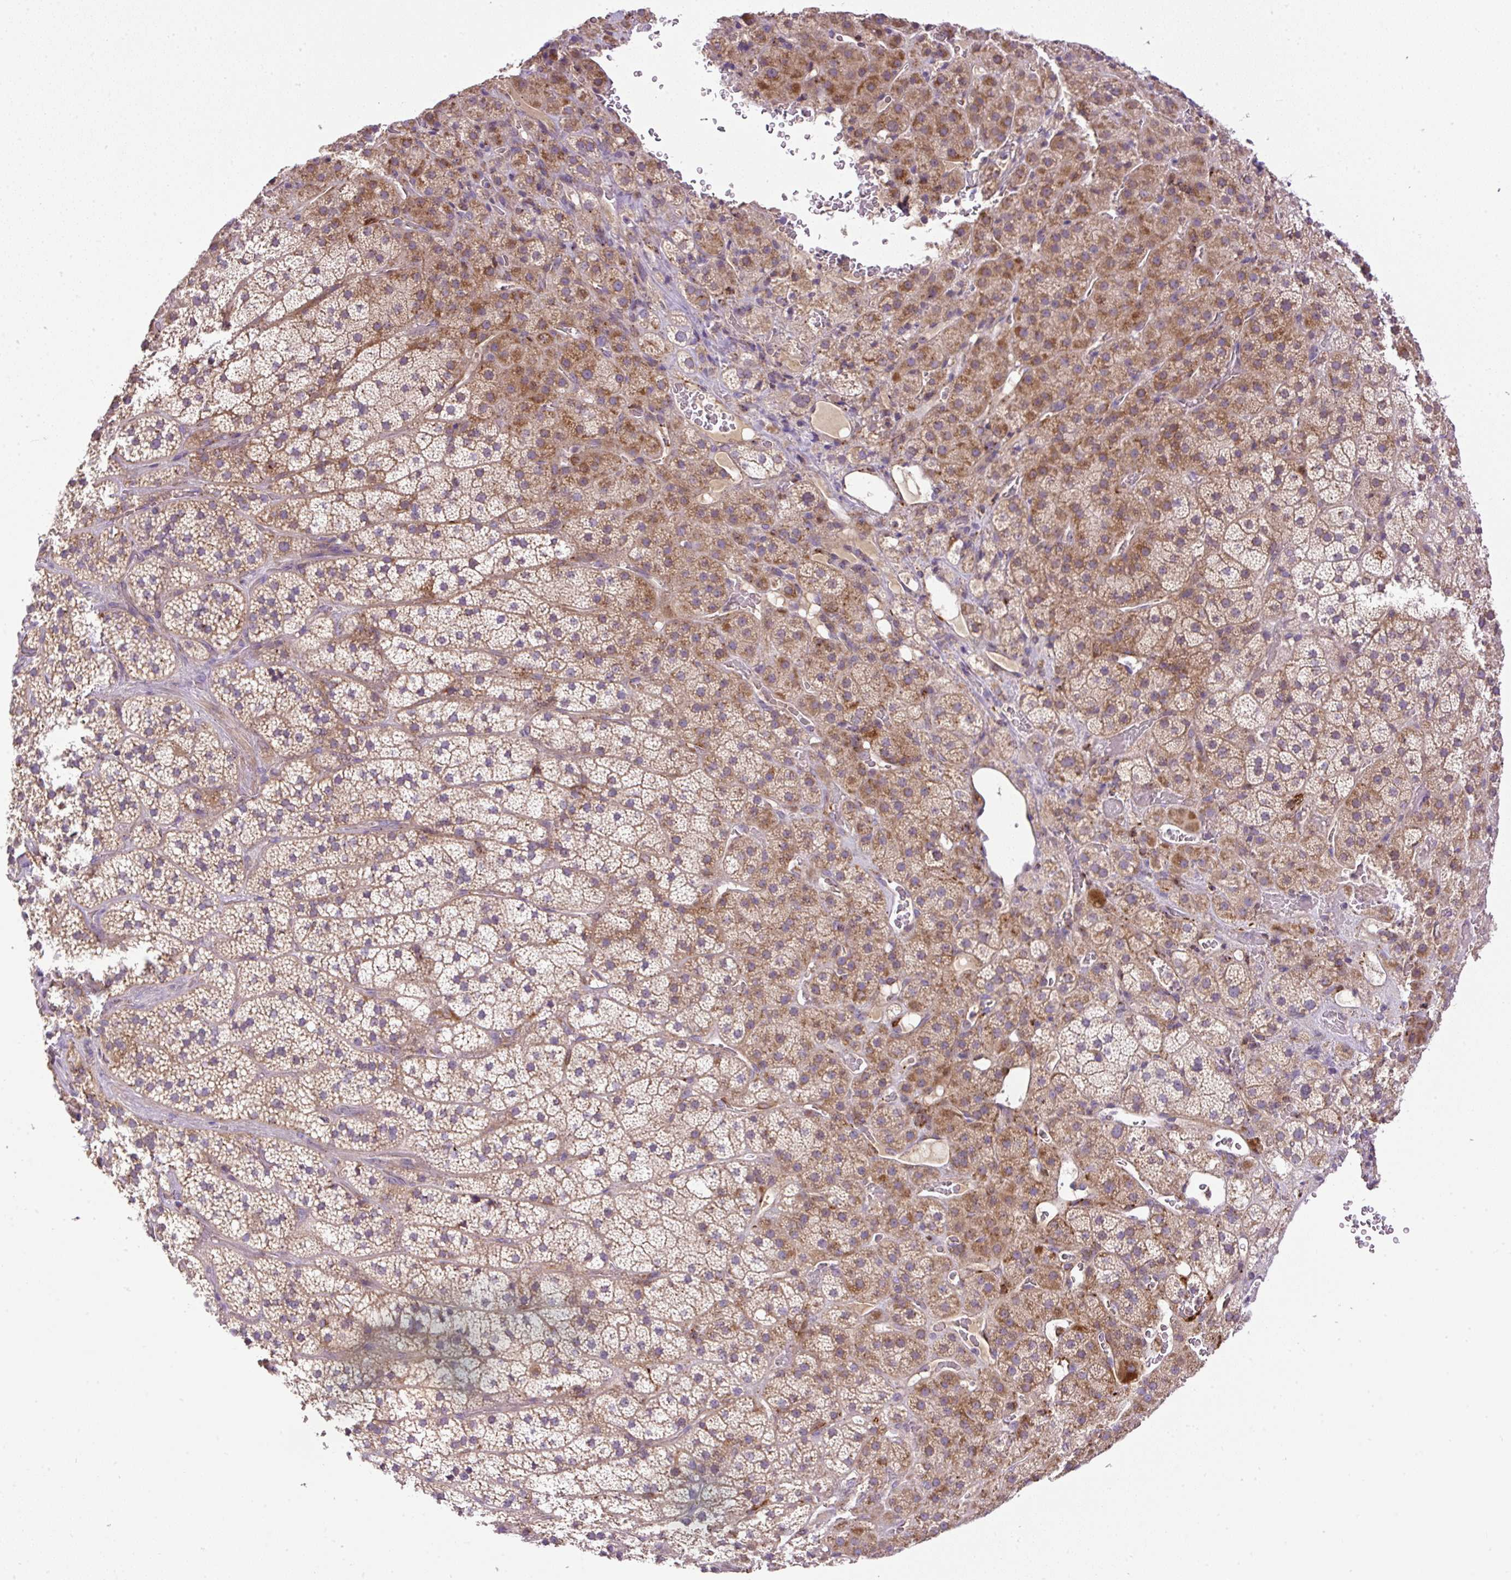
{"staining": {"intensity": "moderate", "quantity": ">75%", "location": "cytoplasmic/membranous"}, "tissue": "adrenal gland", "cell_type": "Glandular cells", "image_type": "normal", "snomed": [{"axis": "morphology", "description": "Normal tissue, NOS"}, {"axis": "topography", "description": "Adrenal gland"}], "caption": "DAB (3,3'-diaminobenzidine) immunohistochemical staining of normal adrenal gland shows moderate cytoplasmic/membranous protein positivity in approximately >75% of glandular cells.", "gene": "ZNF547", "patient": {"sex": "male", "age": 57}}